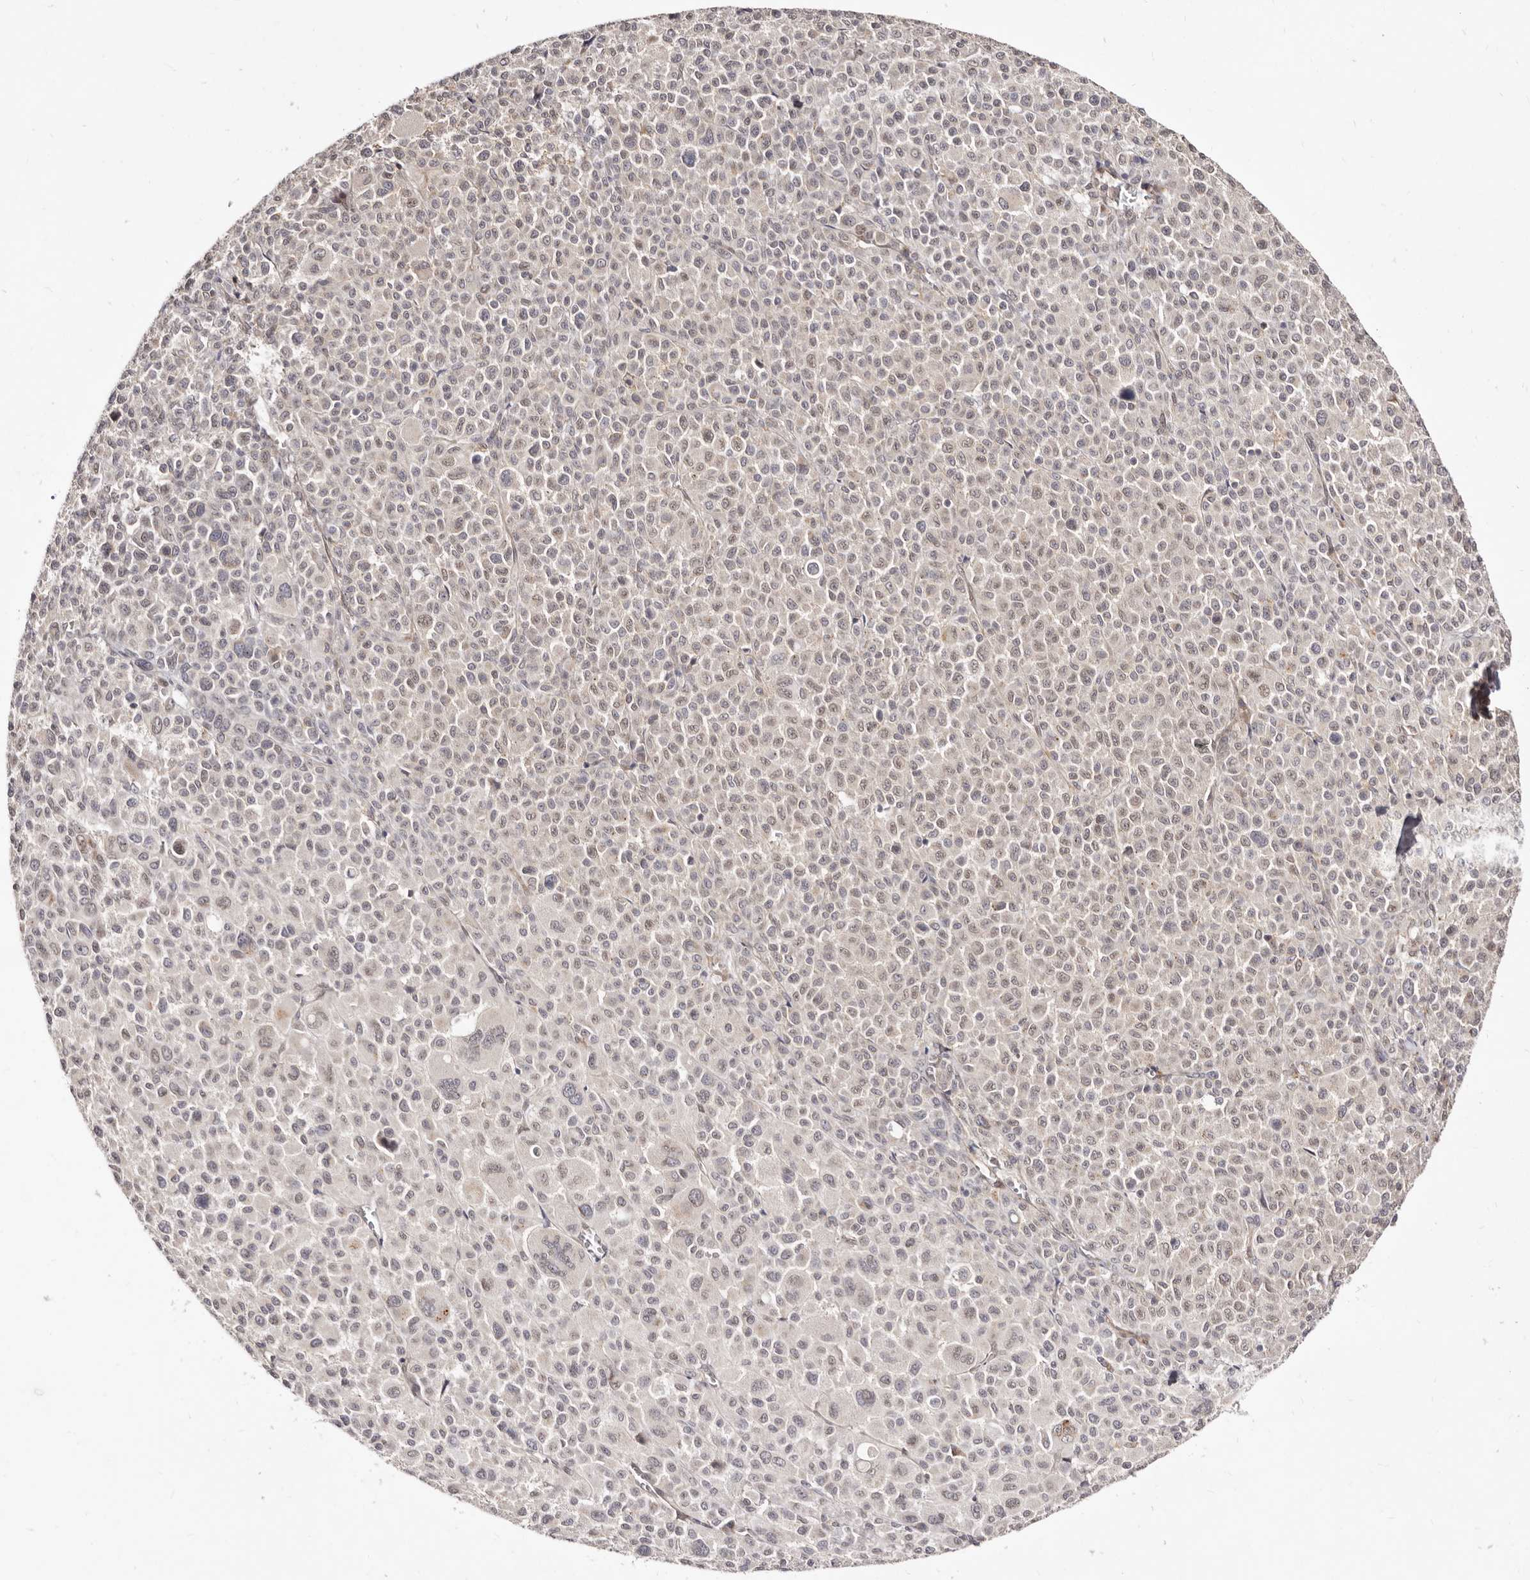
{"staining": {"intensity": "weak", "quantity": "25%-75%", "location": "nuclear"}, "tissue": "melanoma", "cell_type": "Tumor cells", "image_type": "cancer", "snomed": [{"axis": "morphology", "description": "Malignant melanoma, Metastatic site"}, {"axis": "topography", "description": "Skin"}], "caption": "DAB immunohistochemical staining of human malignant melanoma (metastatic site) displays weak nuclear protein staining in approximately 25%-75% of tumor cells.", "gene": "LCORL", "patient": {"sex": "female", "age": 74}}